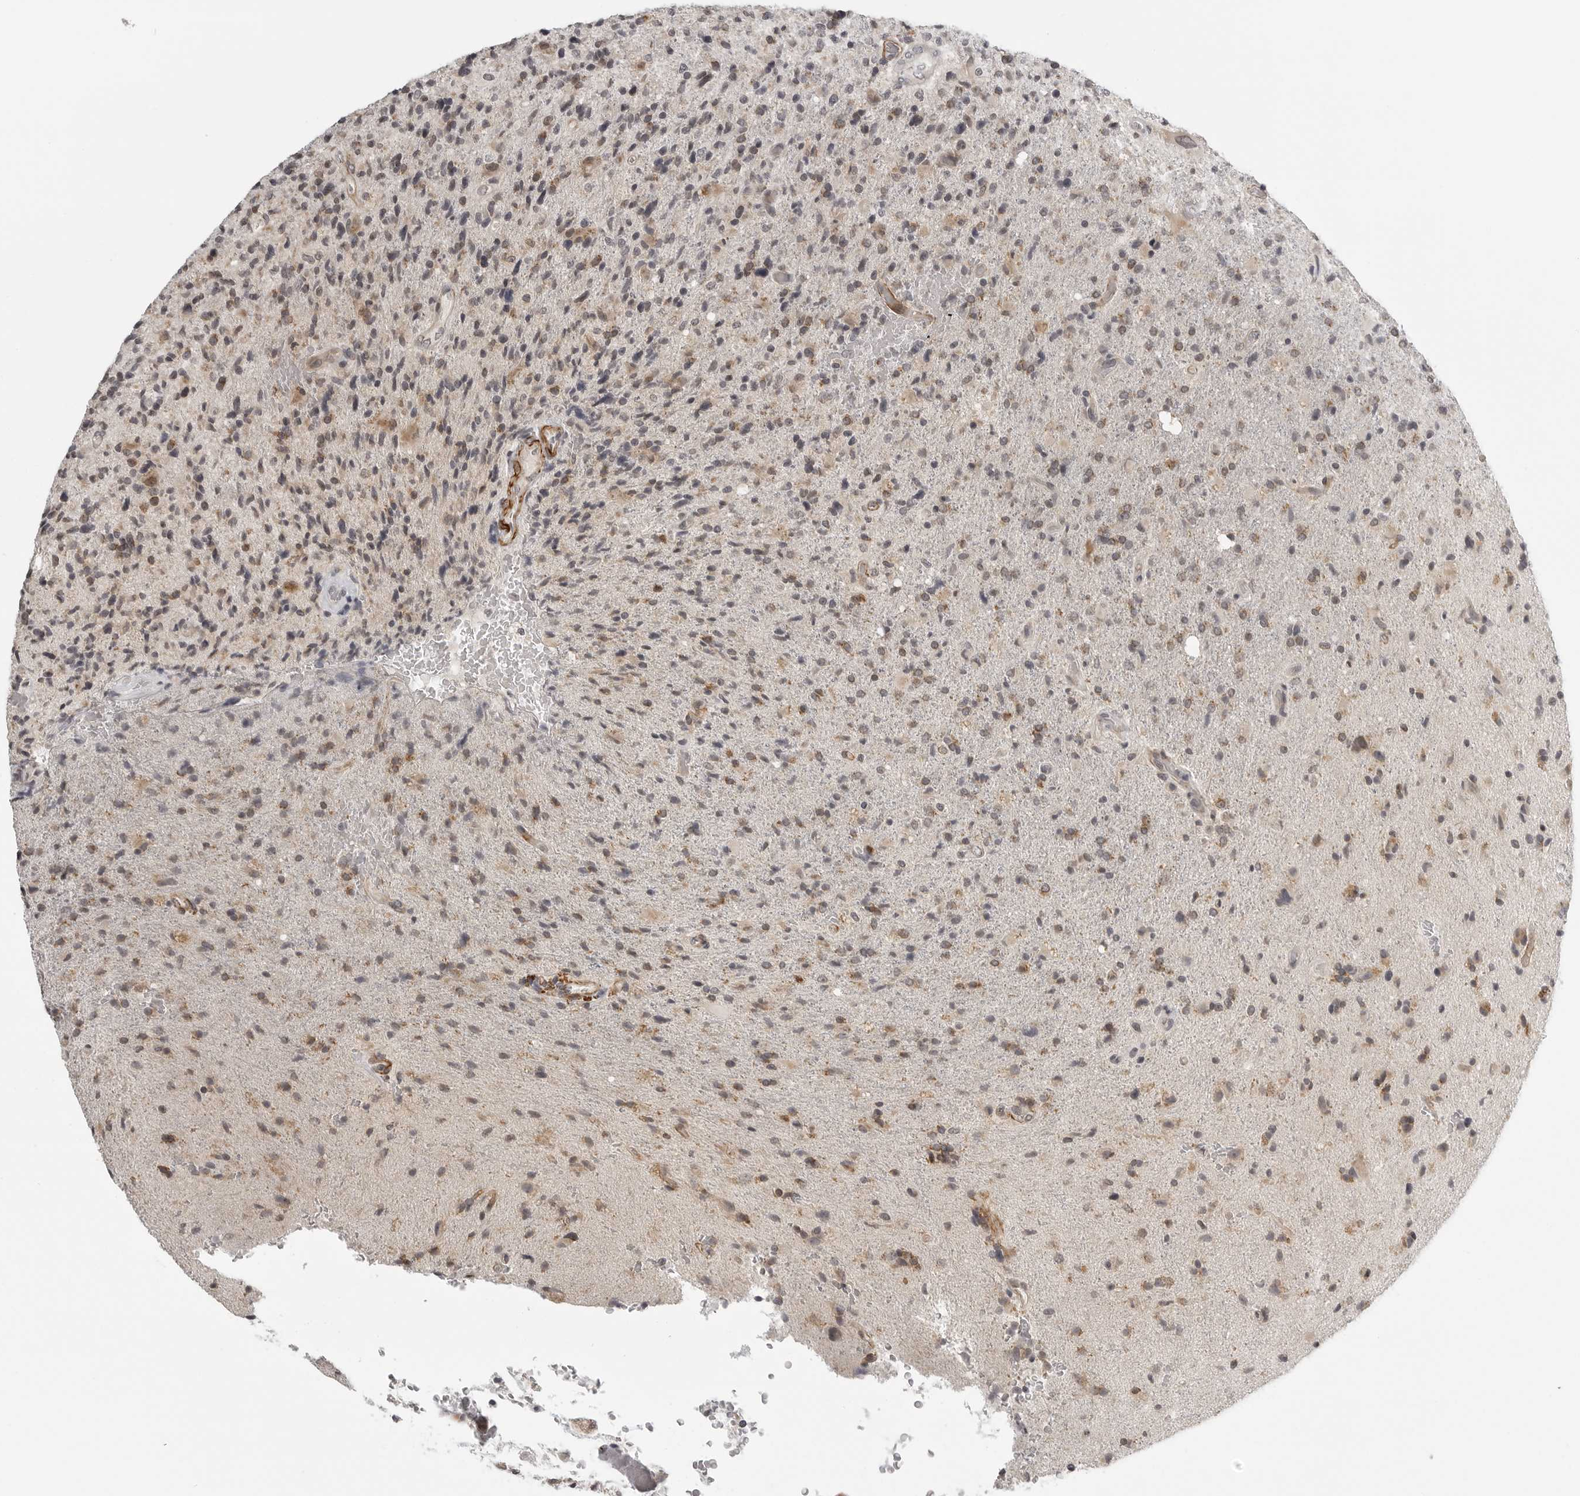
{"staining": {"intensity": "weak", "quantity": "25%-75%", "location": "cytoplasmic/membranous"}, "tissue": "glioma", "cell_type": "Tumor cells", "image_type": "cancer", "snomed": [{"axis": "morphology", "description": "Glioma, malignant, High grade"}, {"axis": "topography", "description": "Brain"}], "caption": "Human malignant glioma (high-grade) stained with a protein marker demonstrates weak staining in tumor cells.", "gene": "TUT4", "patient": {"sex": "male", "age": 72}}